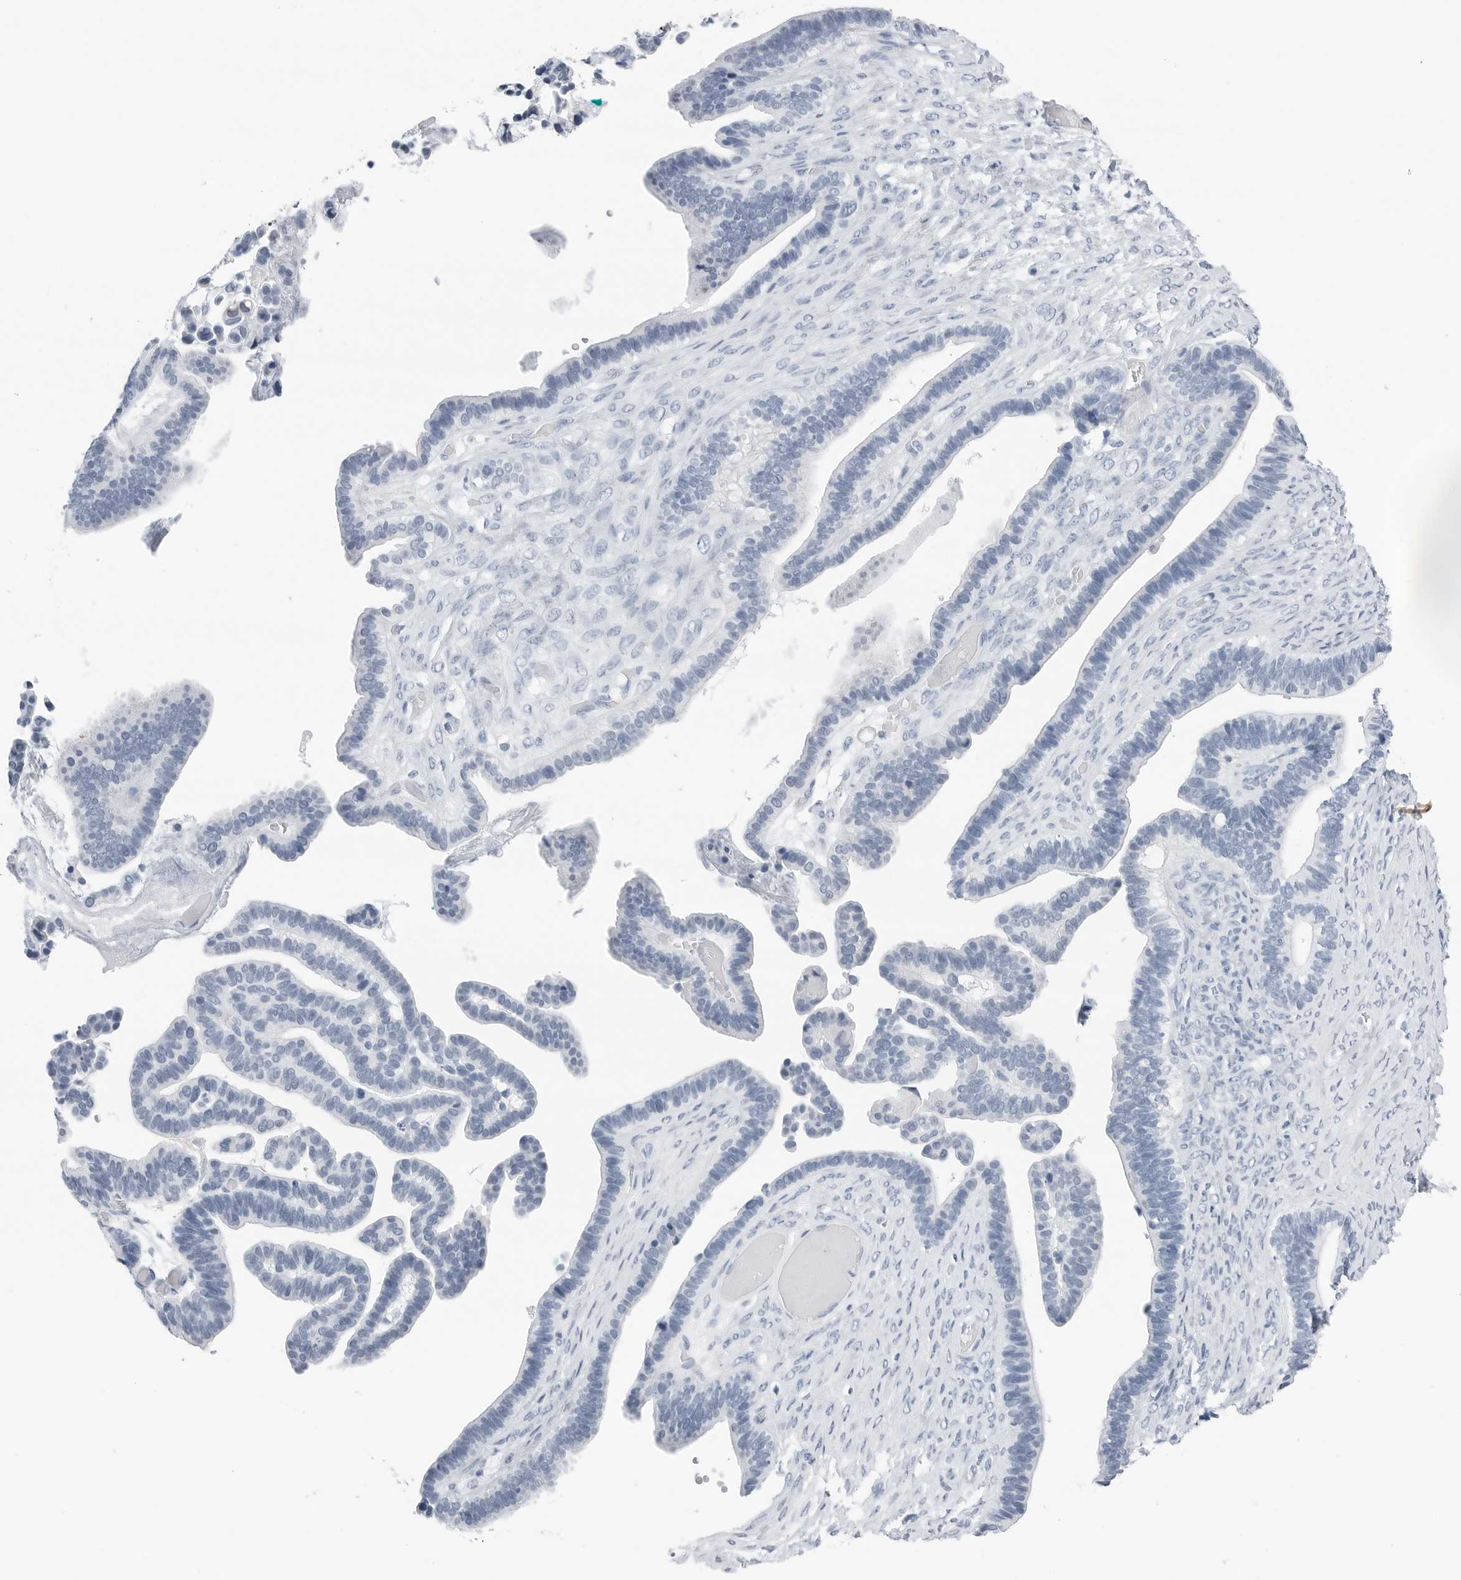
{"staining": {"intensity": "negative", "quantity": "none", "location": "none"}, "tissue": "ovarian cancer", "cell_type": "Tumor cells", "image_type": "cancer", "snomed": [{"axis": "morphology", "description": "Cystadenocarcinoma, serous, NOS"}, {"axis": "topography", "description": "Ovary"}], "caption": "High power microscopy micrograph of an IHC photomicrograph of serous cystadenocarcinoma (ovarian), revealing no significant expression in tumor cells.", "gene": "SLPI", "patient": {"sex": "female", "age": 56}}